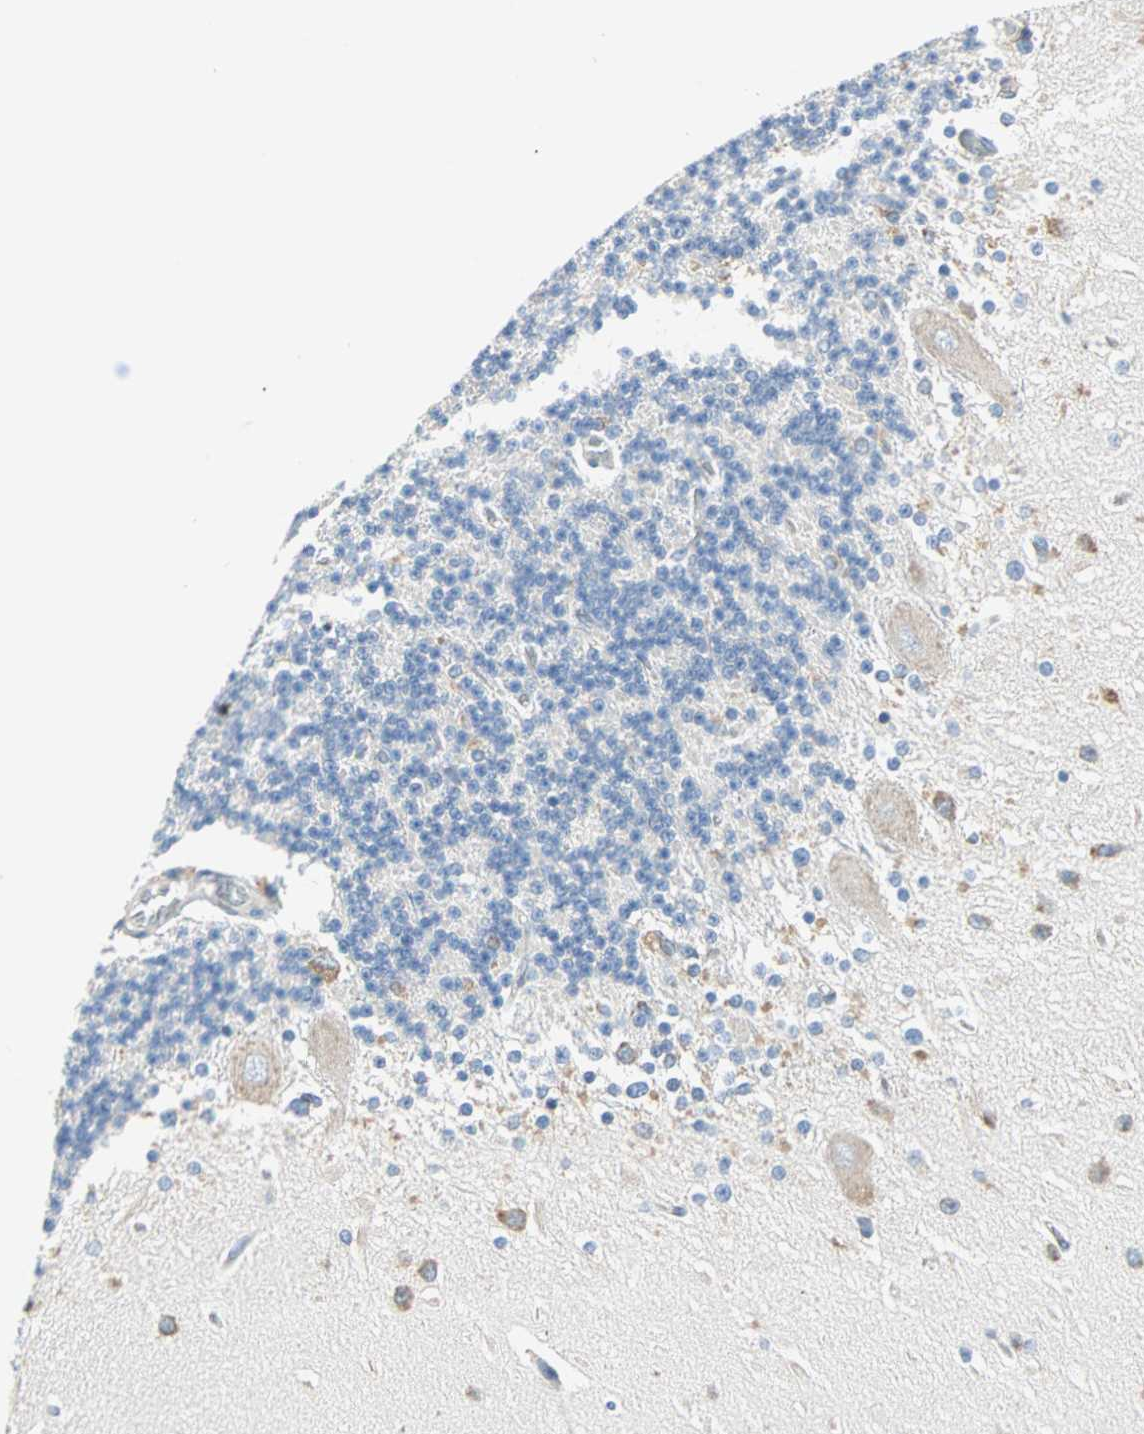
{"staining": {"intensity": "weak", "quantity": "<25%", "location": "cytoplasmic/membranous"}, "tissue": "cerebellum", "cell_type": "Cells in granular layer", "image_type": "normal", "snomed": [{"axis": "morphology", "description": "Normal tissue, NOS"}, {"axis": "topography", "description": "Cerebellum"}], "caption": "Cerebellum stained for a protein using immunohistochemistry shows no staining cells in granular layer.", "gene": "PLCXD1", "patient": {"sex": "female", "age": 54}}